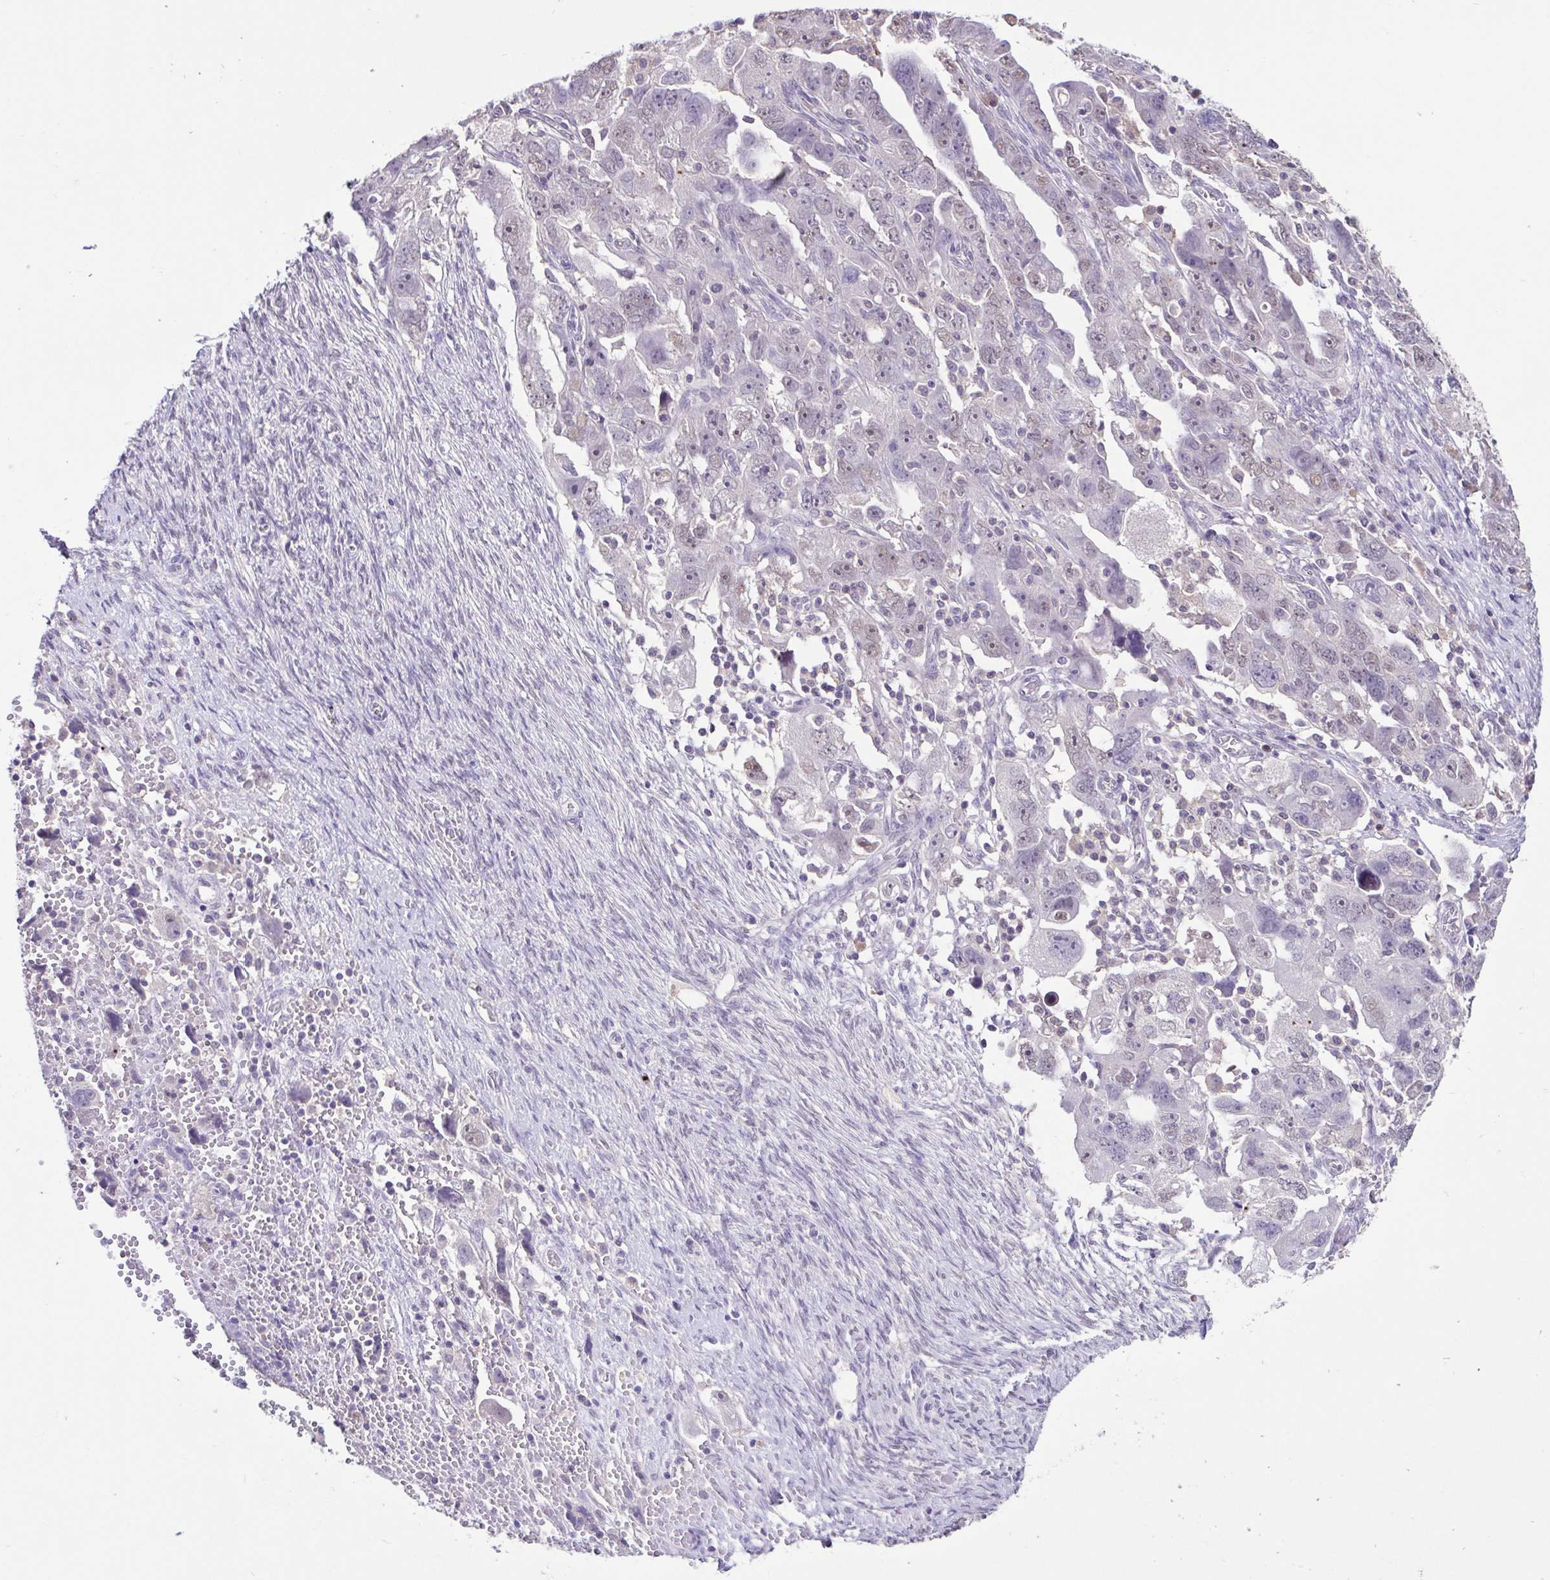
{"staining": {"intensity": "negative", "quantity": "none", "location": "none"}, "tissue": "ovarian cancer", "cell_type": "Tumor cells", "image_type": "cancer", "snomed": [{"axis": "morphology", "description": "Carcinoma, NOS"}, {"axis": "morphology", "description": "Cystadenocarcinoma, serous, NOS"}, {"axis": "topography", "description": "Ovary"}], "caption": "Ovarian carcinoma stained for a protein using IHC shows no positivity tumor cells.", "gene": "ACTRT3", "patient": {"sex": "female", "age": 69}}